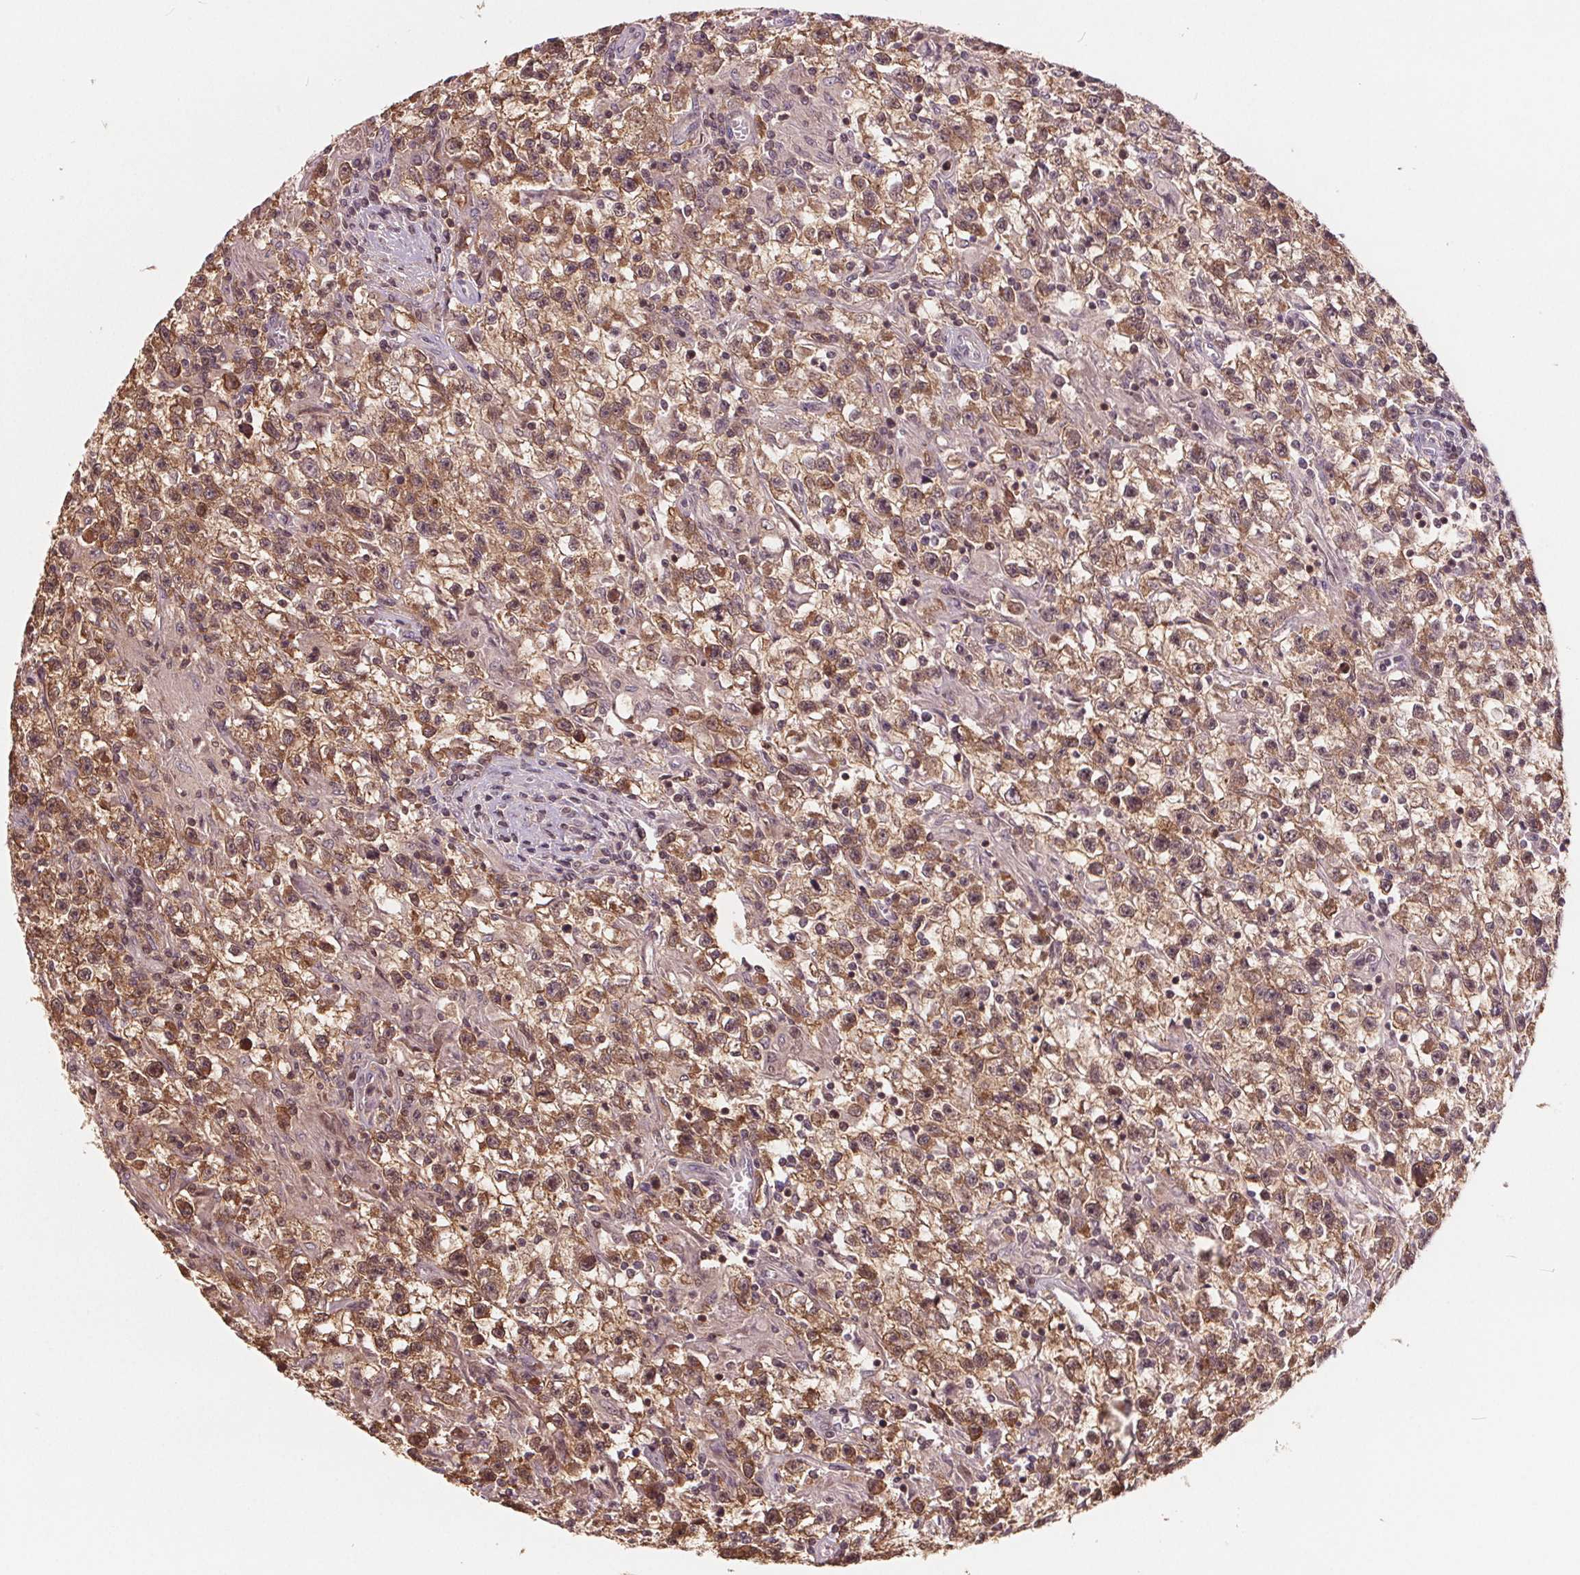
{"staining": {"intensity": "moderate", "quantity": ">75%", "location": "cytoplasmic/membranous,nuclear"}, "tissue": "testis cancer", "cell_type": "Tumor cells", "image_type": "cancer", "snomed": [{"axis": "morphology", "description": "Seminoma, NOS"}, {"axis": "topography", "description": "Testis"}], "caption": "Protein staining displays moderate cytoplasmic/membranous and nuclear staining in about >75% of tumor cells in testis cancer (seminoma).", "gene": "HIF1AN", "patient": {"sex": "male", "age": 31}}